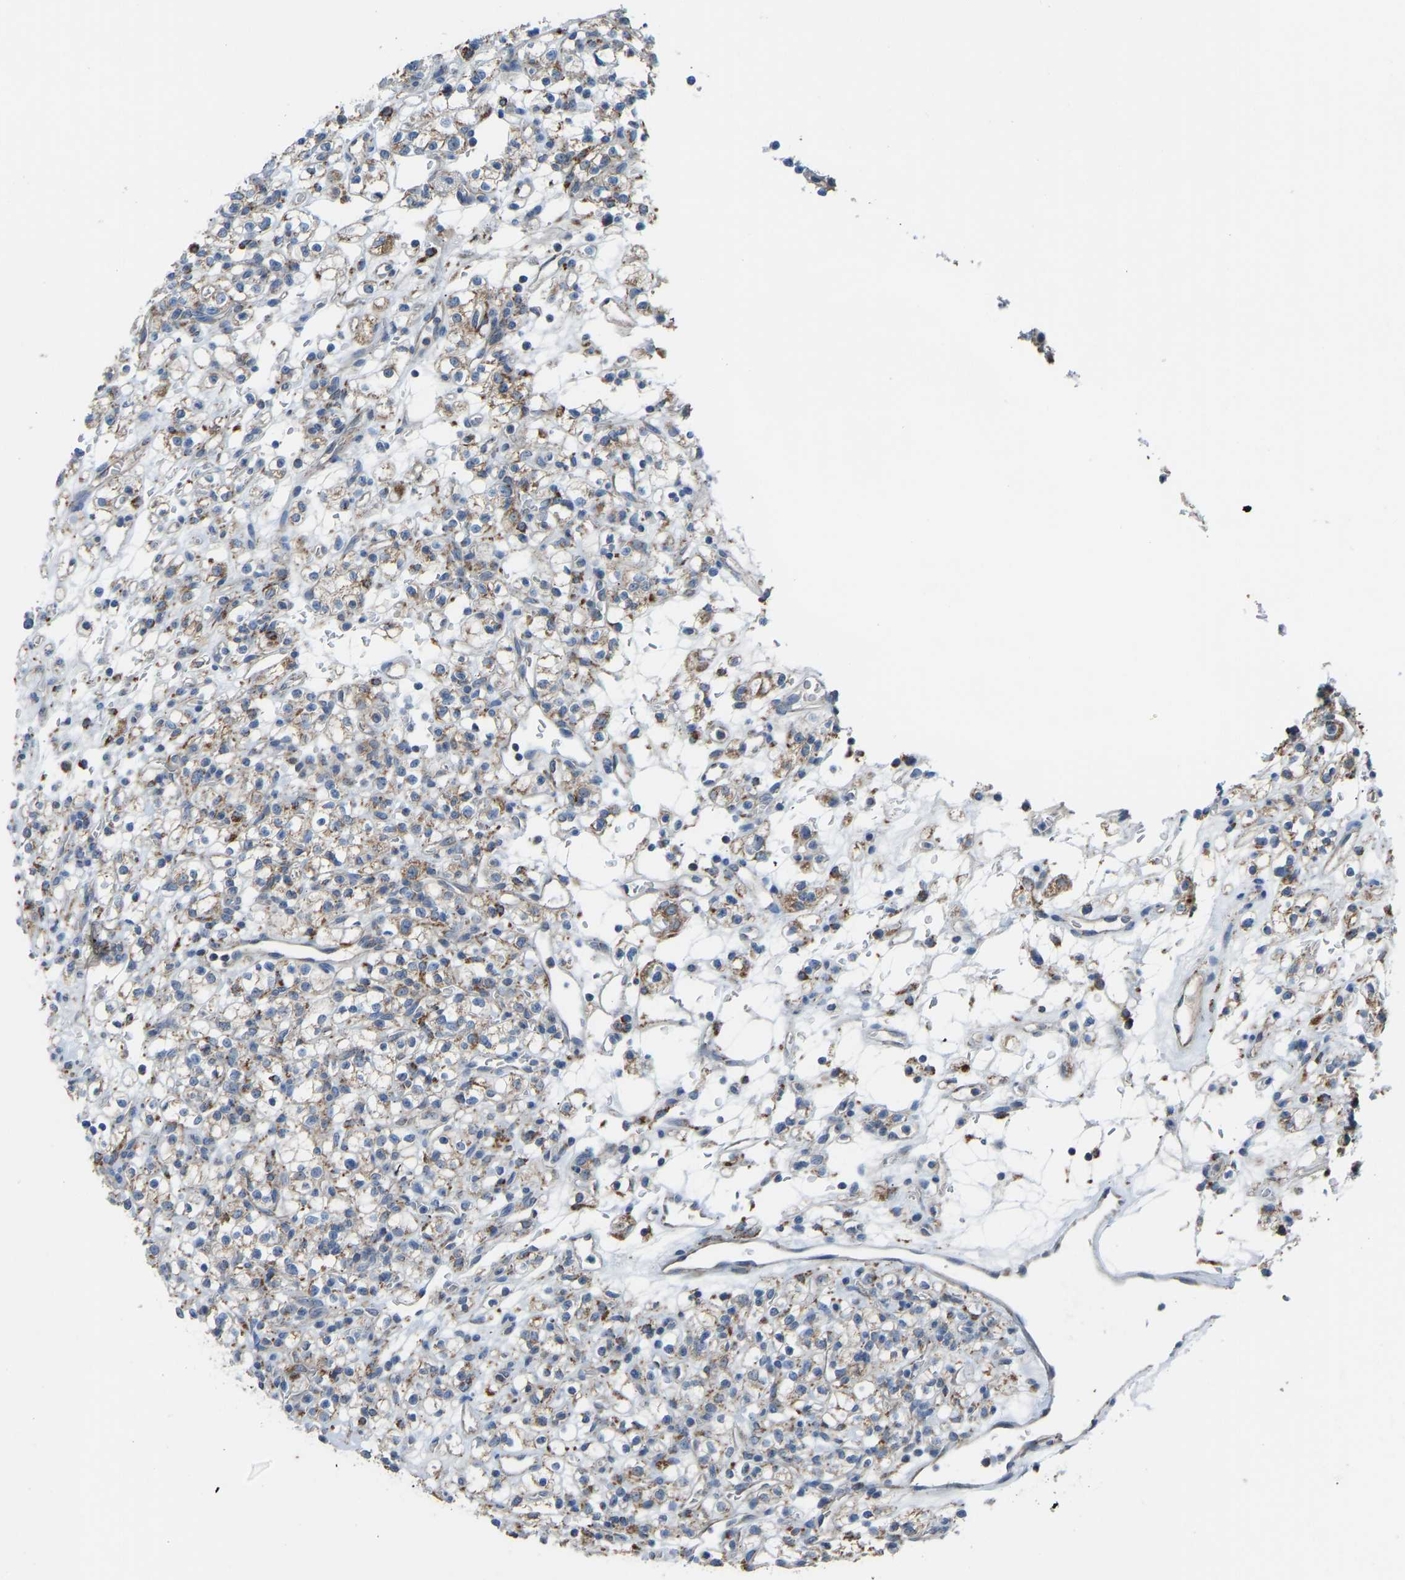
{"staining": {"intensity": "moderate", "quantity": "25%-75%", "location": "cytoplasmic/membranous"}, "tissue": "renal cancer", "cell_type": "Tumor cells", "image_type": "cancer", "snomed": [{"axis": "morphology", "description": "Normal tissue, NOS"}, {"axis": "morphology", "description": "Adenocarcinoma, NOS"}, {"axis": "topography", "description": "Kidney"}], "caption": "Immunohistochemical staining of renal adenocarcinoma reveals moderate cytoplasmic/membranous protein positivity in approximately 25%-75% of tumor cells.", "gene": "SMIM20", "patient": {"sex": "female", "age": 72}}